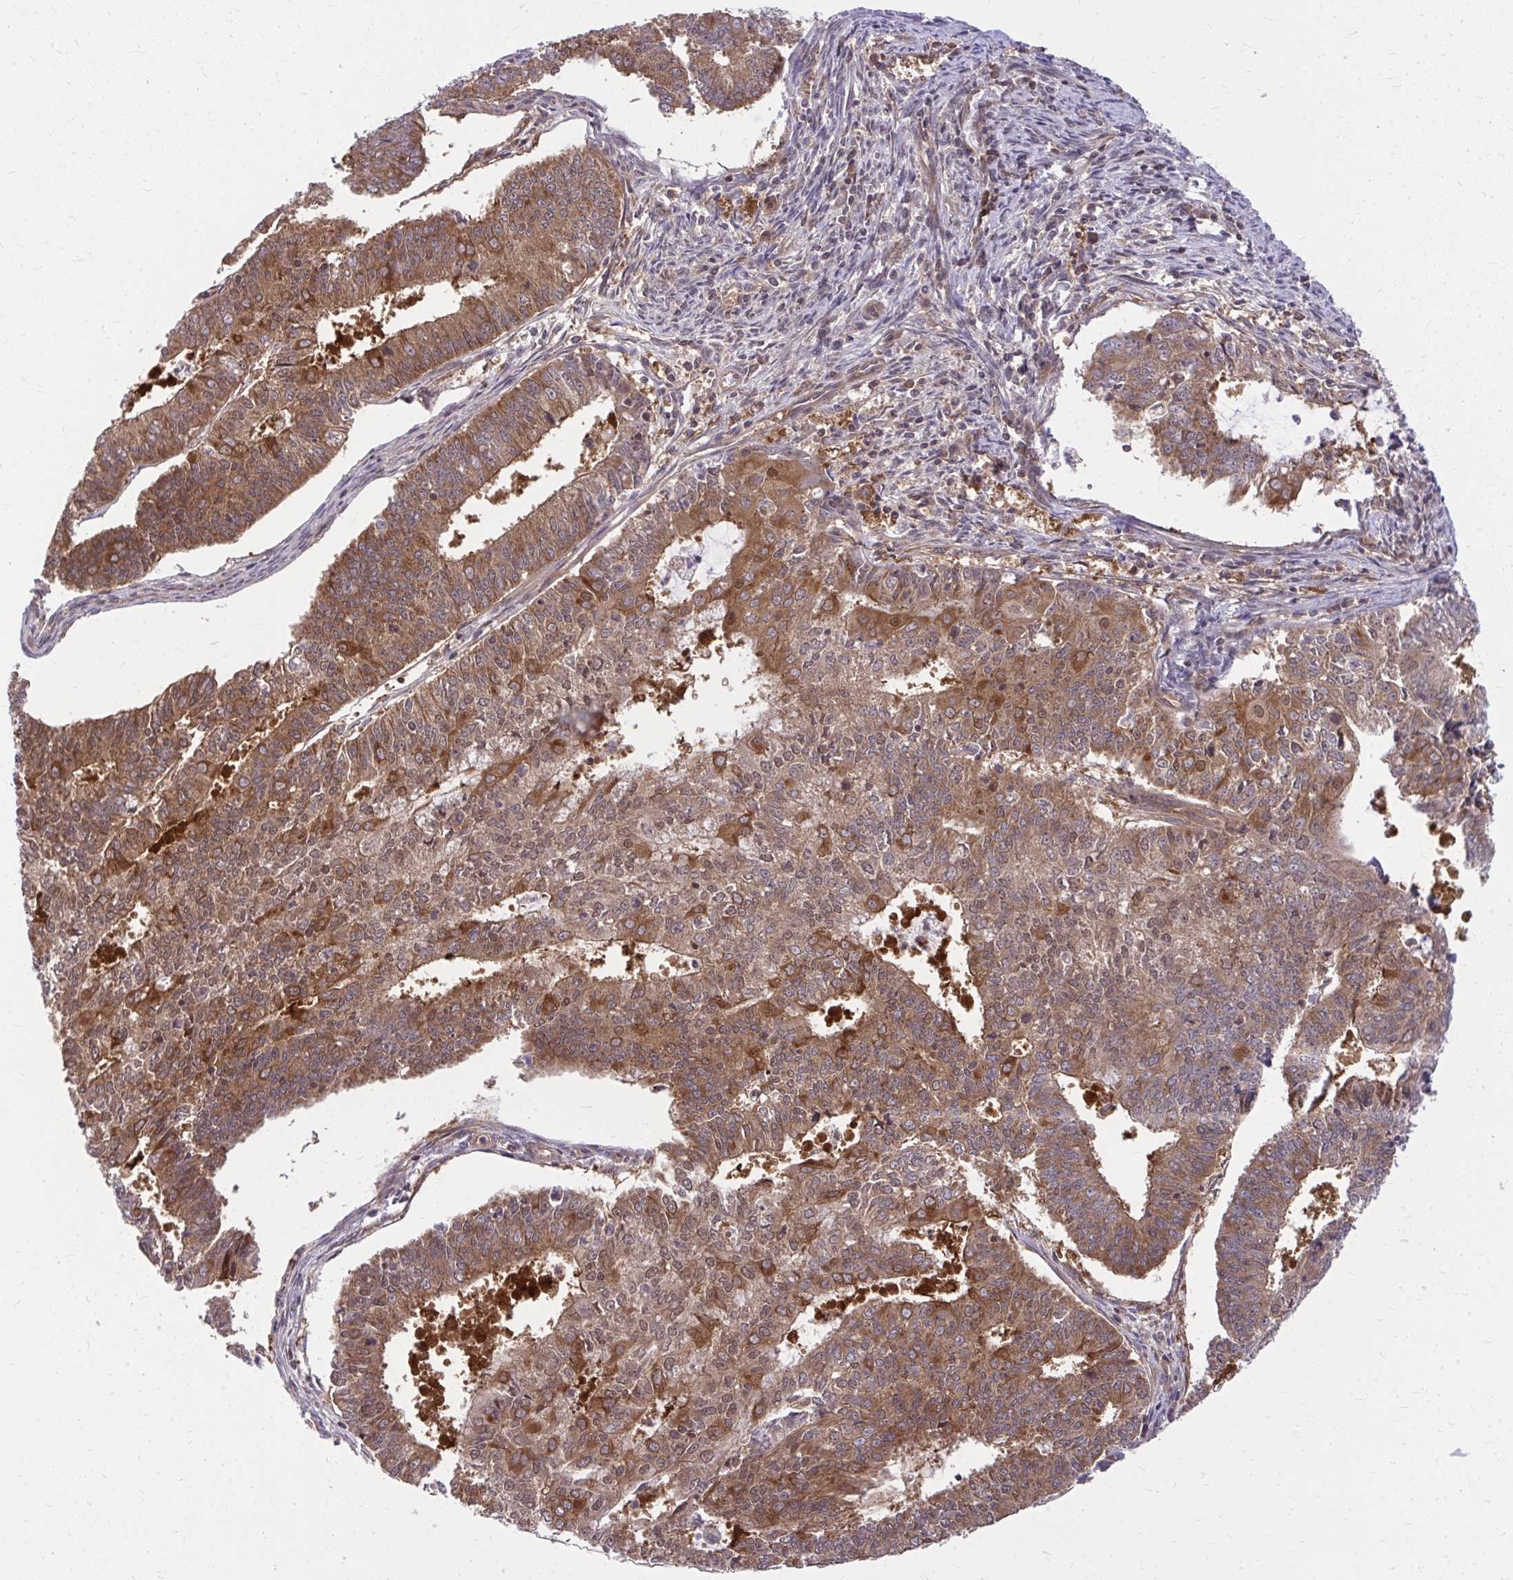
{"staining": {"intensity": "strong", "quantity": ">75%", "location": "cytoplasmic/membranous"}, "tissue": "endometrial cancer", "cell_type": "Tumor cells", "image_type": "cancer", "snomed": [{"axis": "morphology", "description": "Adenocarcinoma, NOS"}, {"axis": "topography", "description": "Endometrium"}], "caption": "An image of endometrial cancer stained for a protein shows strong cytoplasmic/membranous brown staining in tumor cells. (IHC, brightfield microscopy, high magnification).", "gene": "PPP5C", "patient": {"sex": "female", "age": 61}}